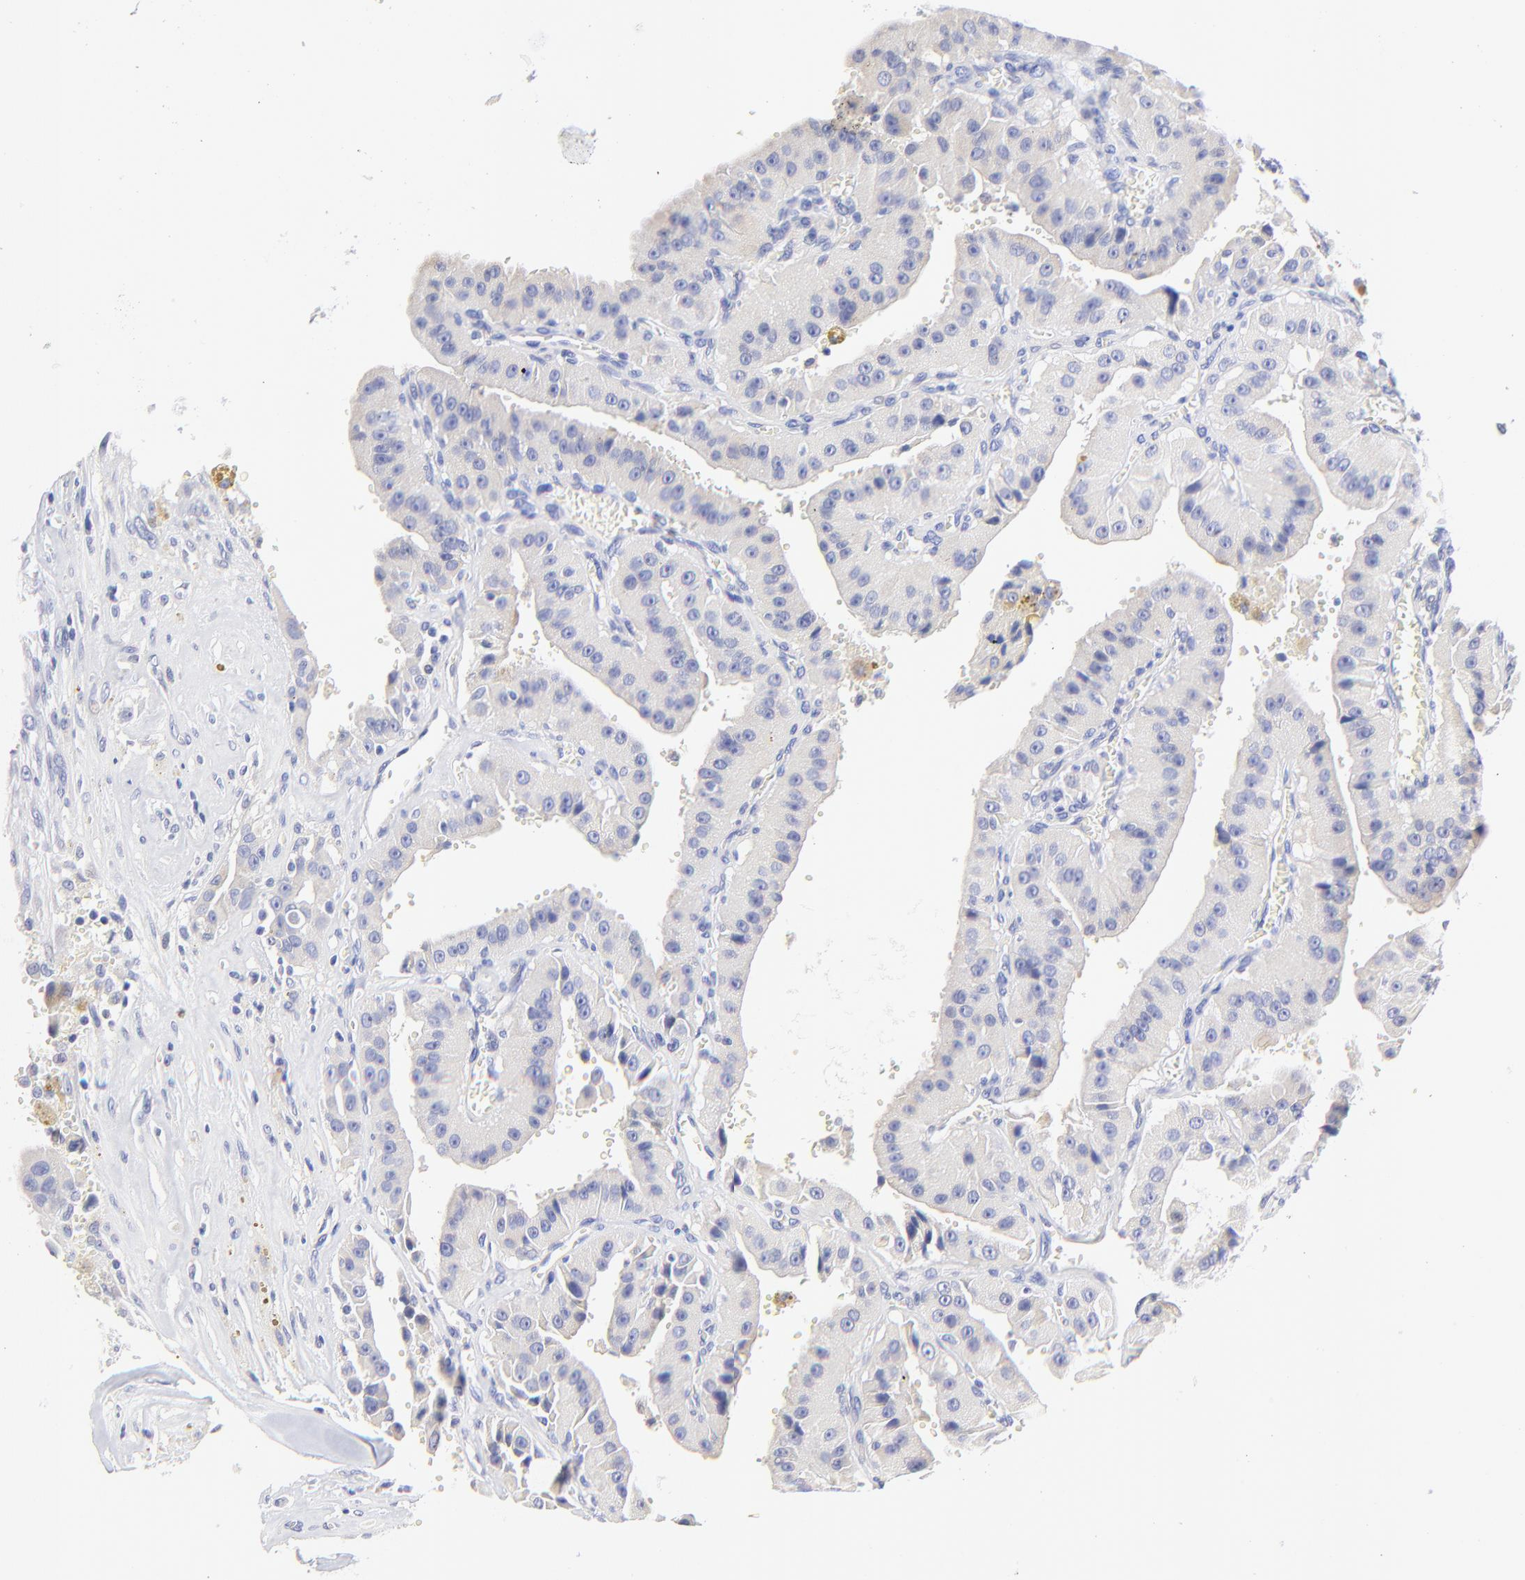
{"staining": {"intensity": "negative", "quantity": "none", "location": "none"}, "tissue": "thyroid cancer", "cell_type": "Tumor cells", "image_type": "cancer", "snomed": [{"axis": "morphology", "description": "Carcinoma, NOS"}, {"axis": "topography", "description": "Thyroid gland"}], "caption": "A photomicrograph of thyroid carcinoma stained for a protein shows no brown staining in tumor cells. Brightfield microscopy of immunohistochemistry stained with DAB (brown) and hematoxylin (blue), captured at high magnification.", "gene": "EBP", "patient": {"sex": "male", "age": 76}}